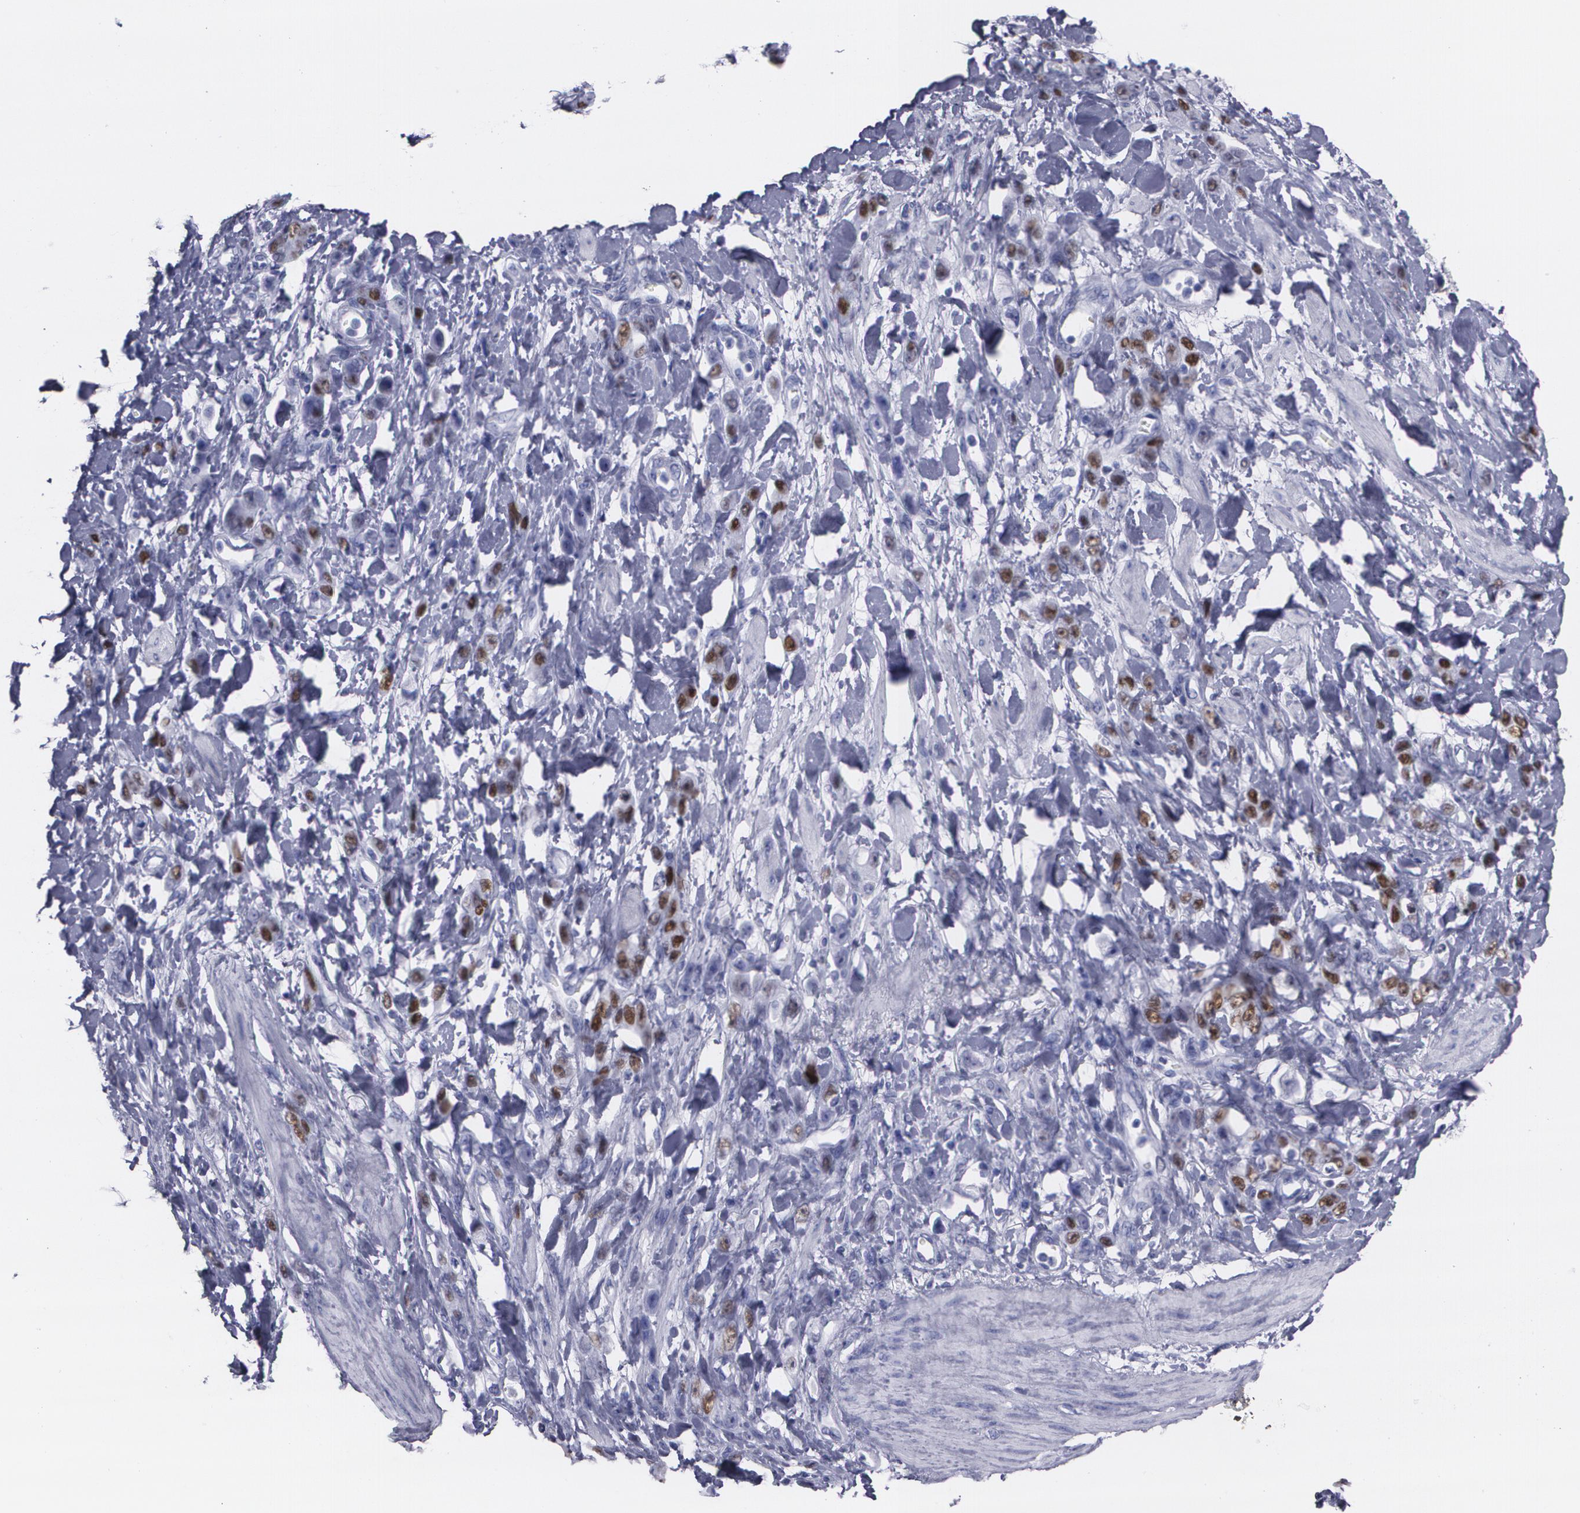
{"staining": {"intensity": "strong", "quantity": ">75%", "location": "nuclear"}, "tissue": "stomach cancer", "cell_type": "Tumor cells", "image_type": "cancer", "snomed": [{"axis": "morphology", "description": "Normal tissue, NOS"}, {"axis": "morphology", "description": "Adenocarcinoma, NOS"}, {"axis": "topography", "description": "Stomach"}], "caption": "This is a photomicrograph of immunohistochemistry (IHC) staining of adenocarcinoma (stomach), which shows strong staining in the nuclear of tumor cells.", "gene": "TP53", "patient": {"sex": "male", "age": 82}}